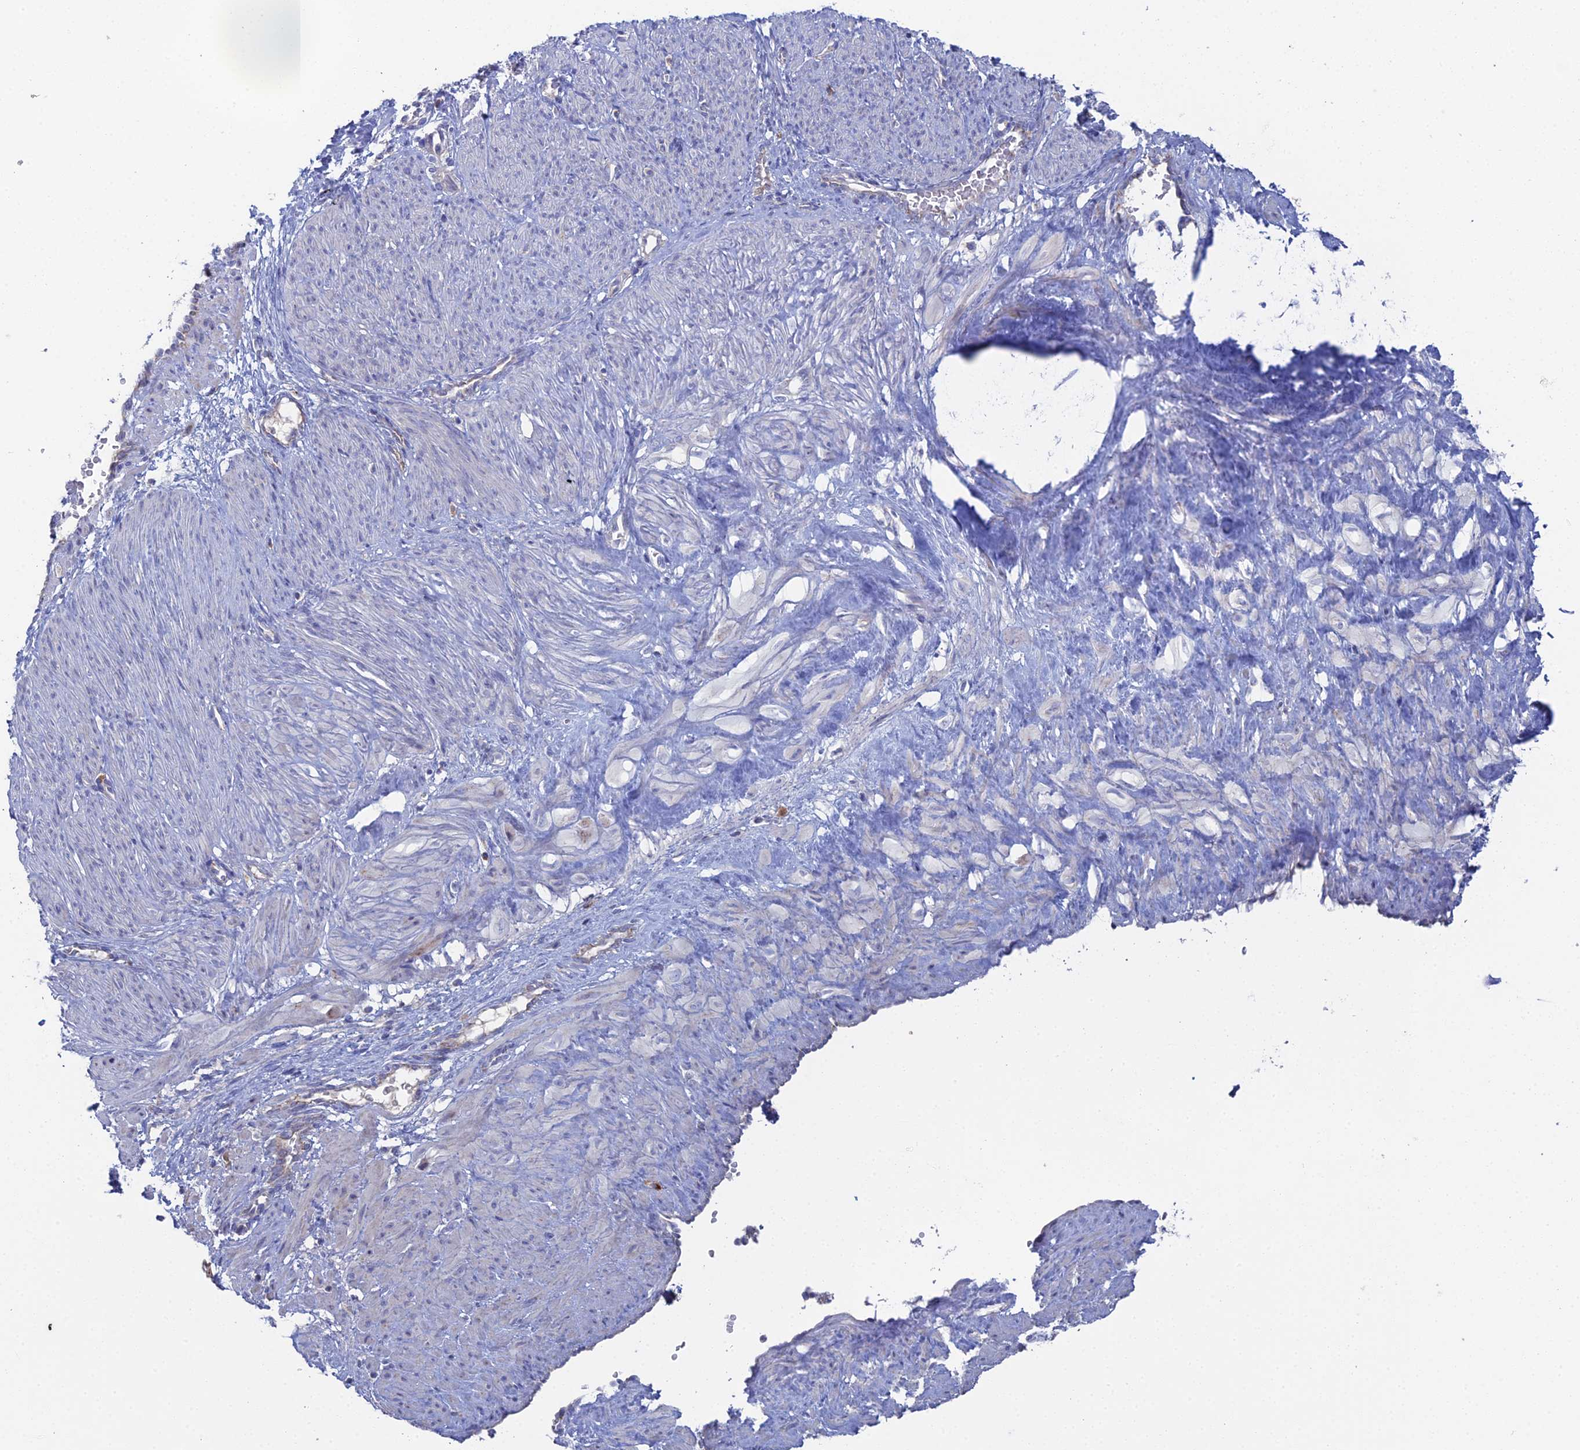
{"staining": {"intensity": "negative", "quantity": "none", "location": "none"}, "tissue": "smooth muscle", "cell_type": "Smooth muscle cells", "image_type": "normal", "snomed": [{"axis": "morphology", "description": "Normal tissue, NOS"}, {"axis": "topography", "description": "Endometrium"}], "caption": "The immunohistochemistry photomicrograph has no significant staining in smooth muscle cells of smooth muscle.", "gene": "ARL16", "patient": {"sex": "female", "age": 33}}